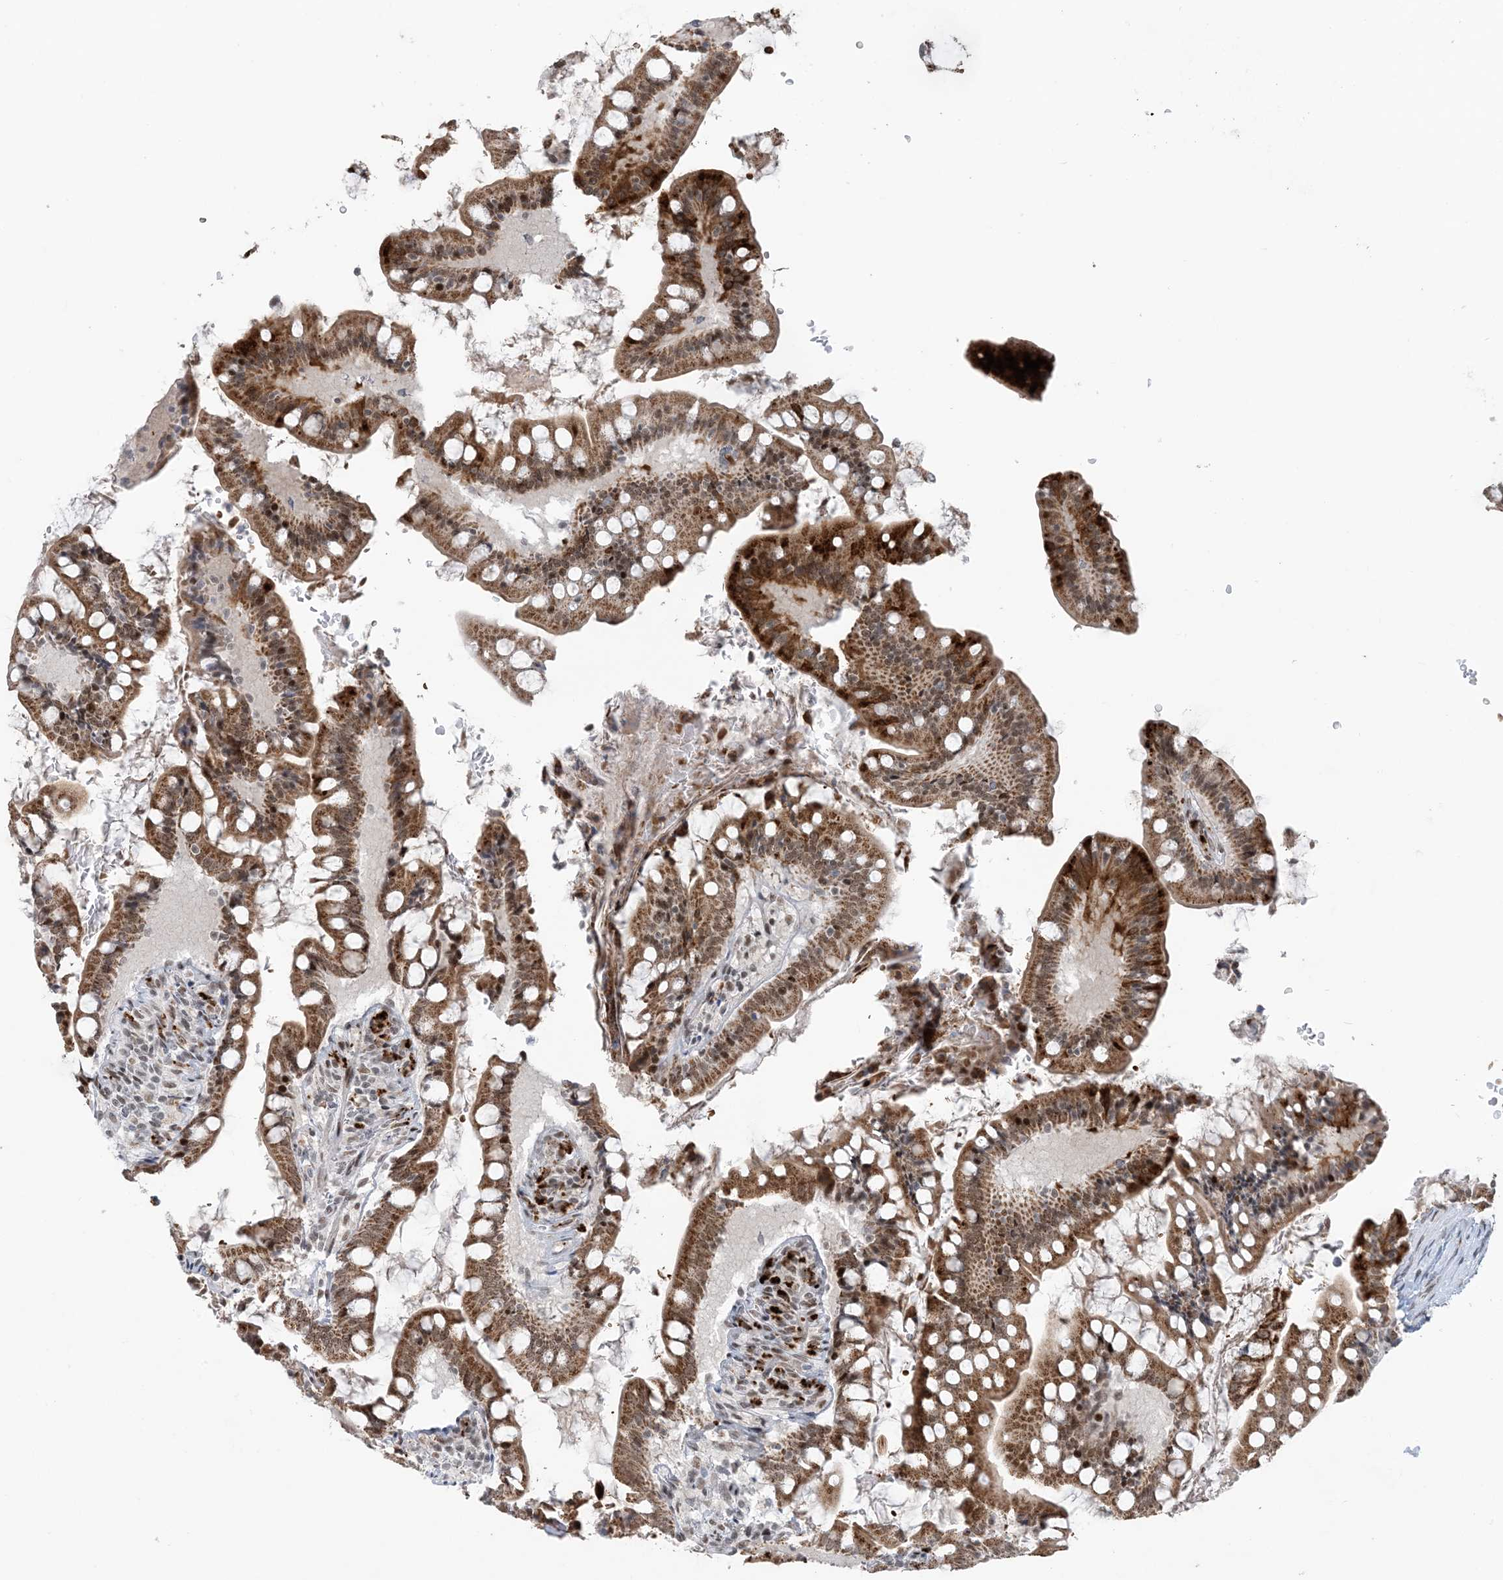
{"staining": {"intensity": "moderate", "quantity": ">75%", "location": "cytoplasmic/membranous,nuclear"}, "tissue": "small intestine", "cell_type": "Glandular cells", "image_type": "normal", "snomed": [{"axis": "morphology", "description": "Normal tissue, NOS"}, {"axis": "topography", "description": "Small intestine"}], "caption": "A brown stain shows moderate cytoplasmic/membranous,nuclear positivity of a protein in glandular cells of unremarkable human small intestine. (IHC, brightfield microscopy, high magnification).", "gene": "ECT2L", "patient": {"sex": "male", "age": 7}}